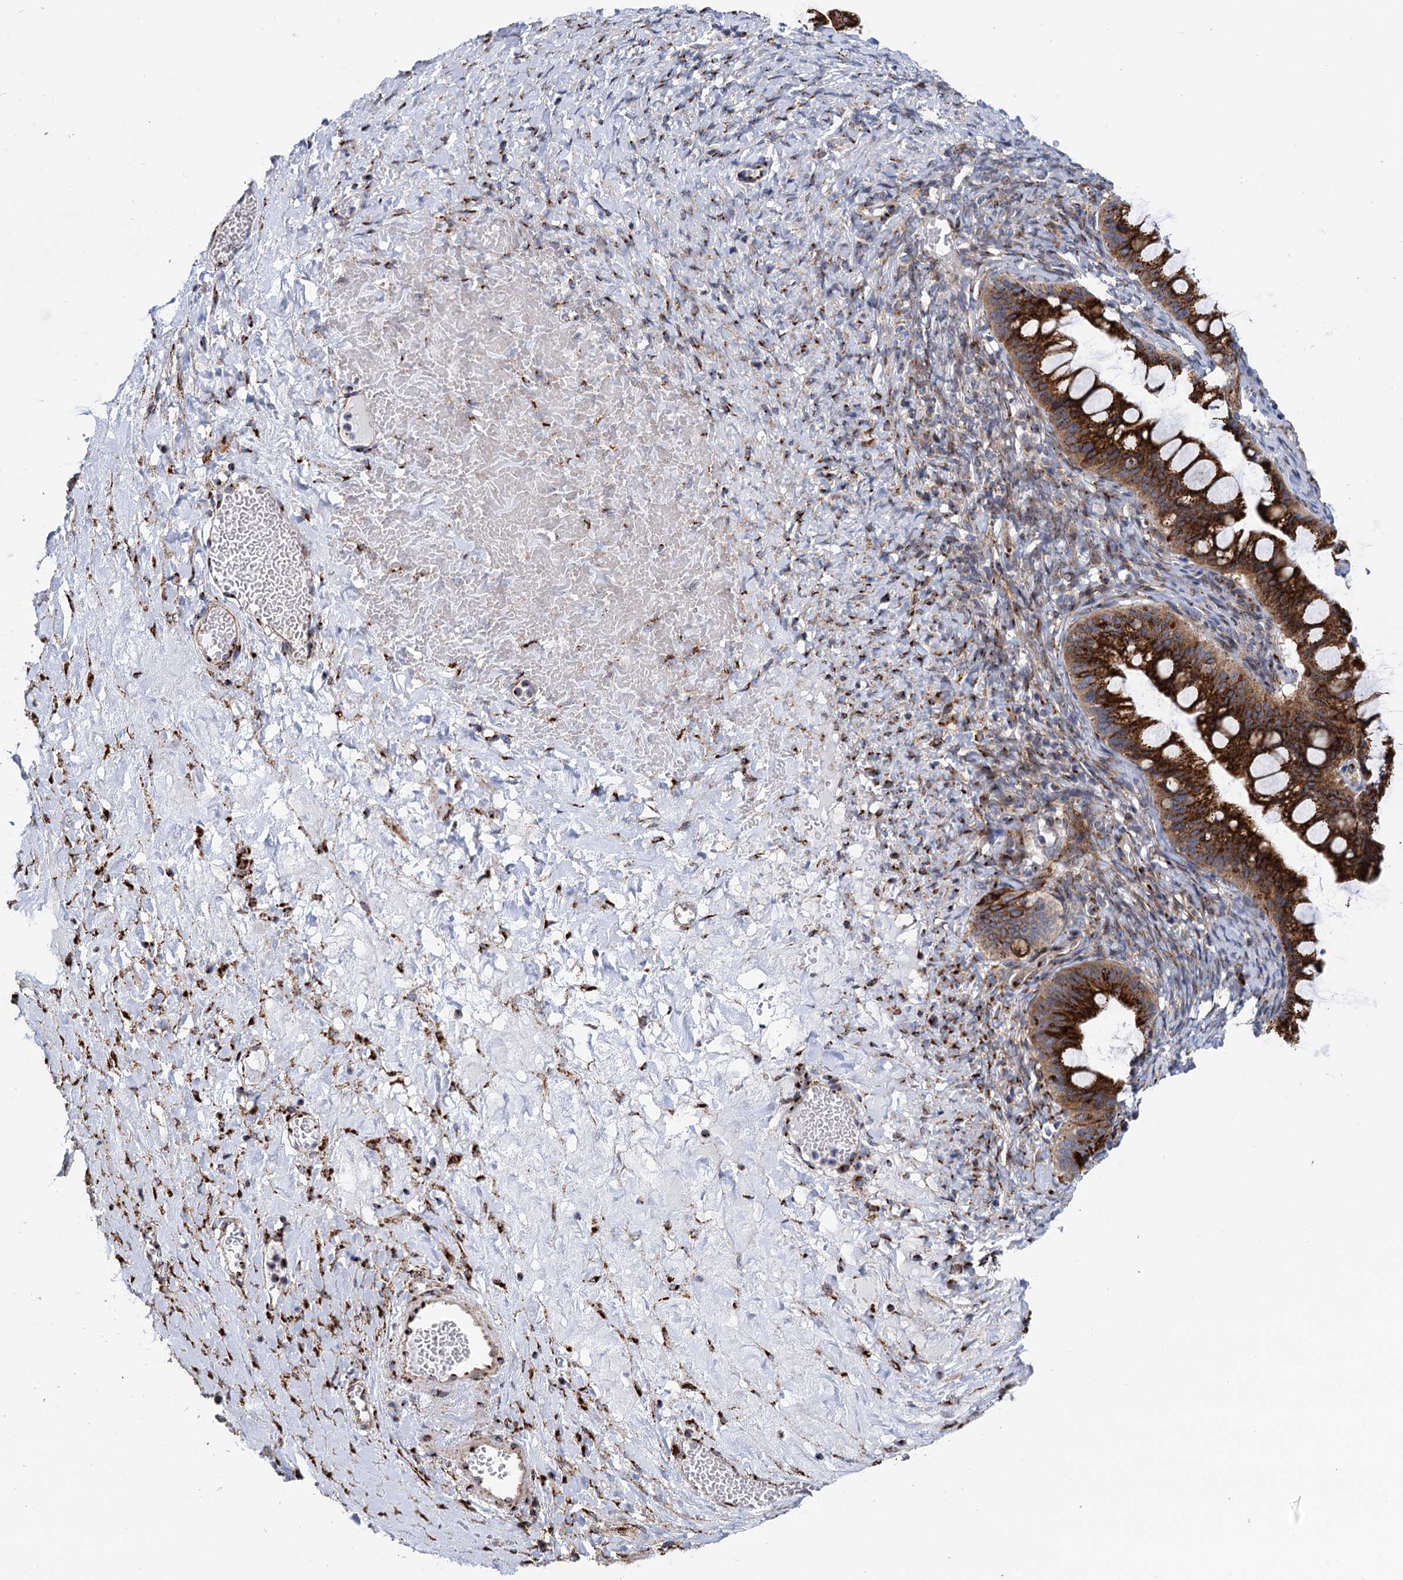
{"staining": {"intensity": "strong", "quantity": ">75%", "location": "cytoplasmic/membranous"}, "tissue": "ovarian cancer", "cell_type": "Tumor cells", "image_type": "cancer", "snomed": [{"axis": "morphology", "description": "Cystadenocarcinoma, mucinous, NOS"}, {"axis": "topography", "description": "Ovary"}], "caption": "DAB immunohistochemical staining of mucinous cystadenocarcinoma (ovarian) exhibits strong cytoplasmic/membranous protein positivity in about >75% of tumor cells.", "gene": "SUPT20H", "patient": {"sex": "female", "age": 73}}